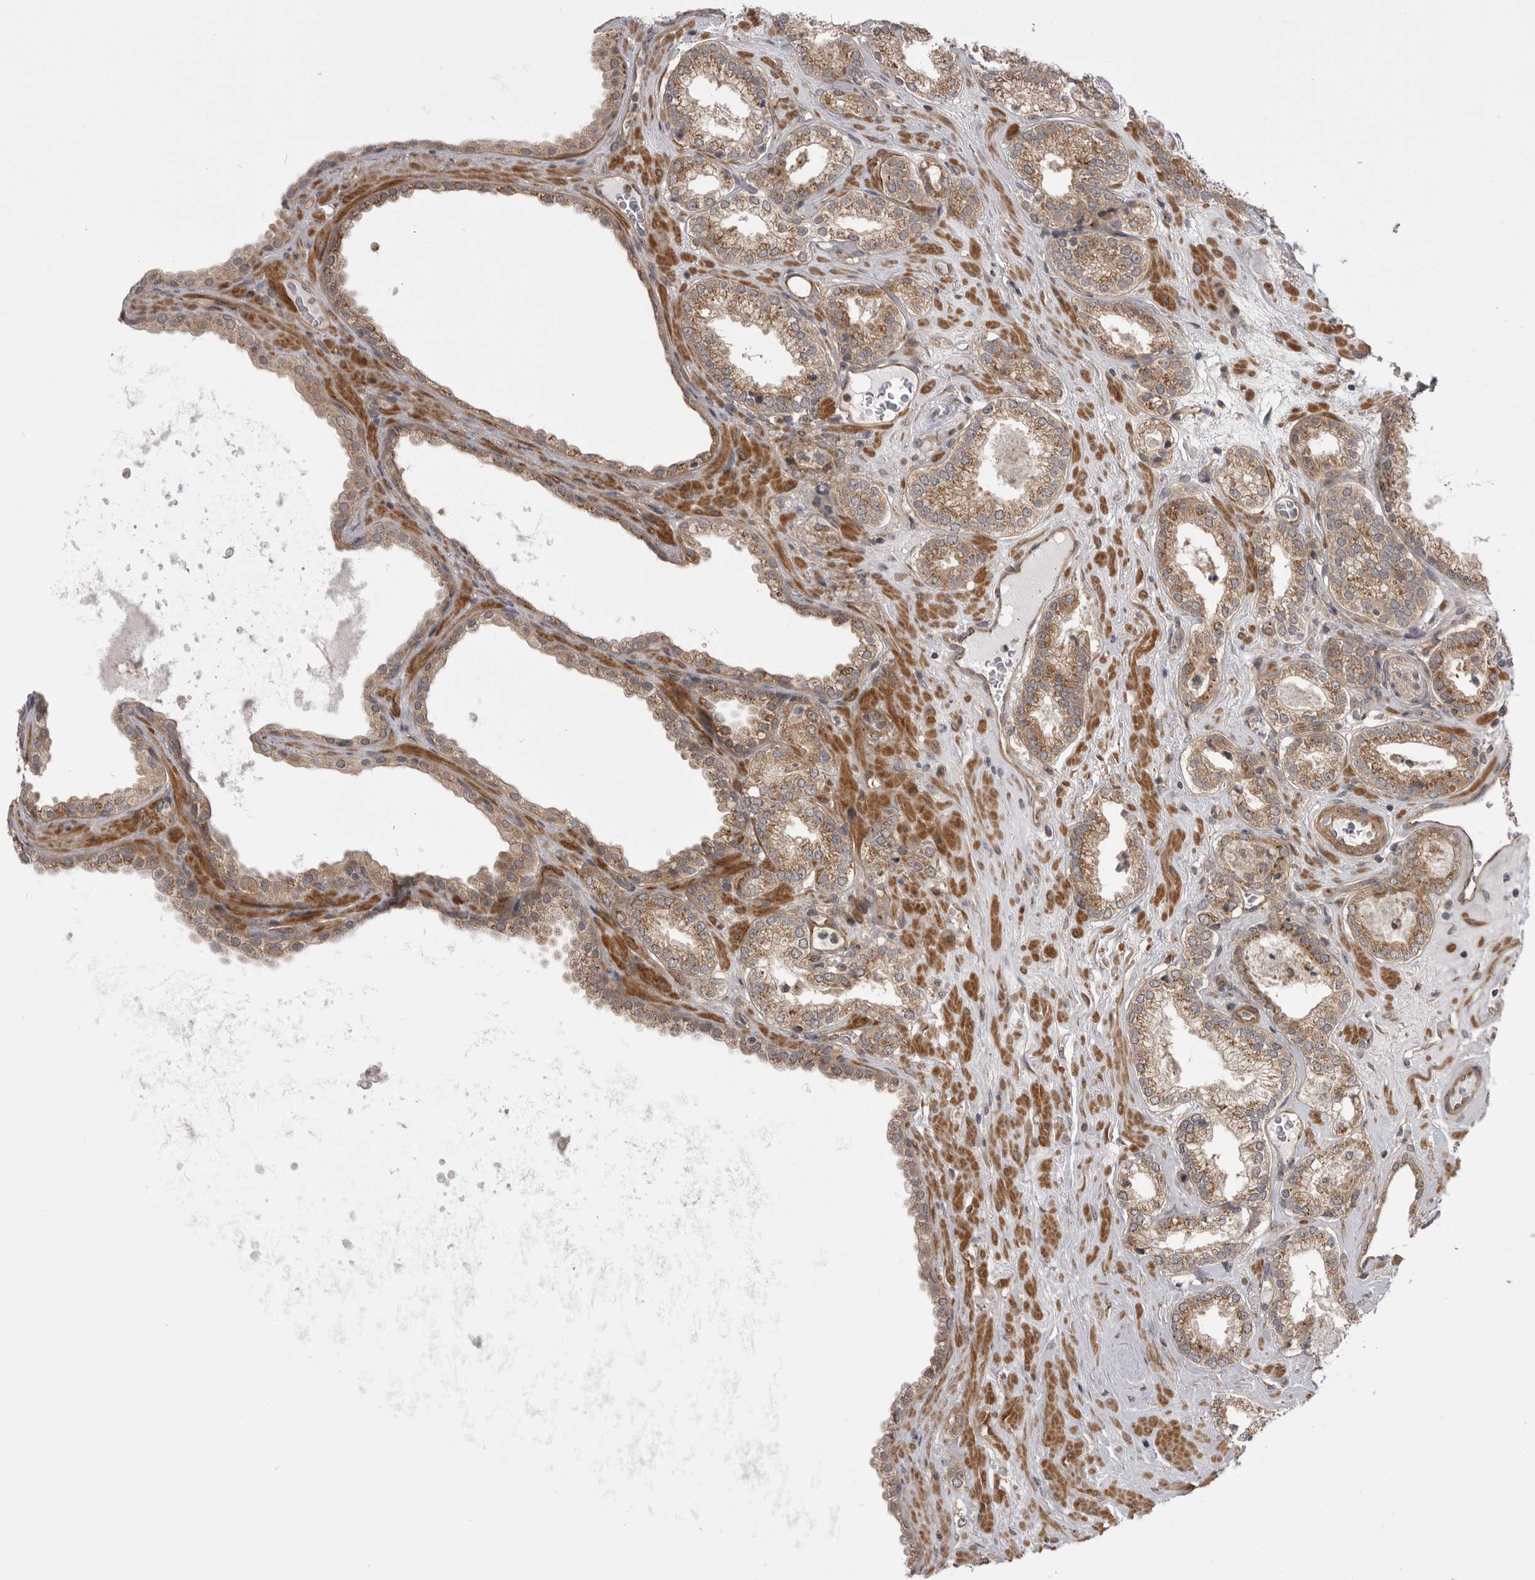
{"staining": {"intensity": "moderate", "quantity": ">75%", "location": "cytoplasmic/membranous"}, "tissue": "prostate cancer", "cell_type": "Tumor cells", "image_type": "cancer", "snomed": [{"axis": "morphology", "description": "Adenocarcinoma, Low grade"}, {"axis": "topography", "description": "Prostate"}], "caption": "Immunohistochemical staining of prostate cancer (low-grade adenocarcinoma) demonstrates medium levels of moderate cytoplasmic/membranous expression in about >75% of tumor cells. The staining was performed using DAB to visualize the protein expression in brown, while the nuclei were stained in blue with hematoxylin (Magnification: 20x).", "gene": "PDCL", "patient": {"sex": "male", "age": 62}}